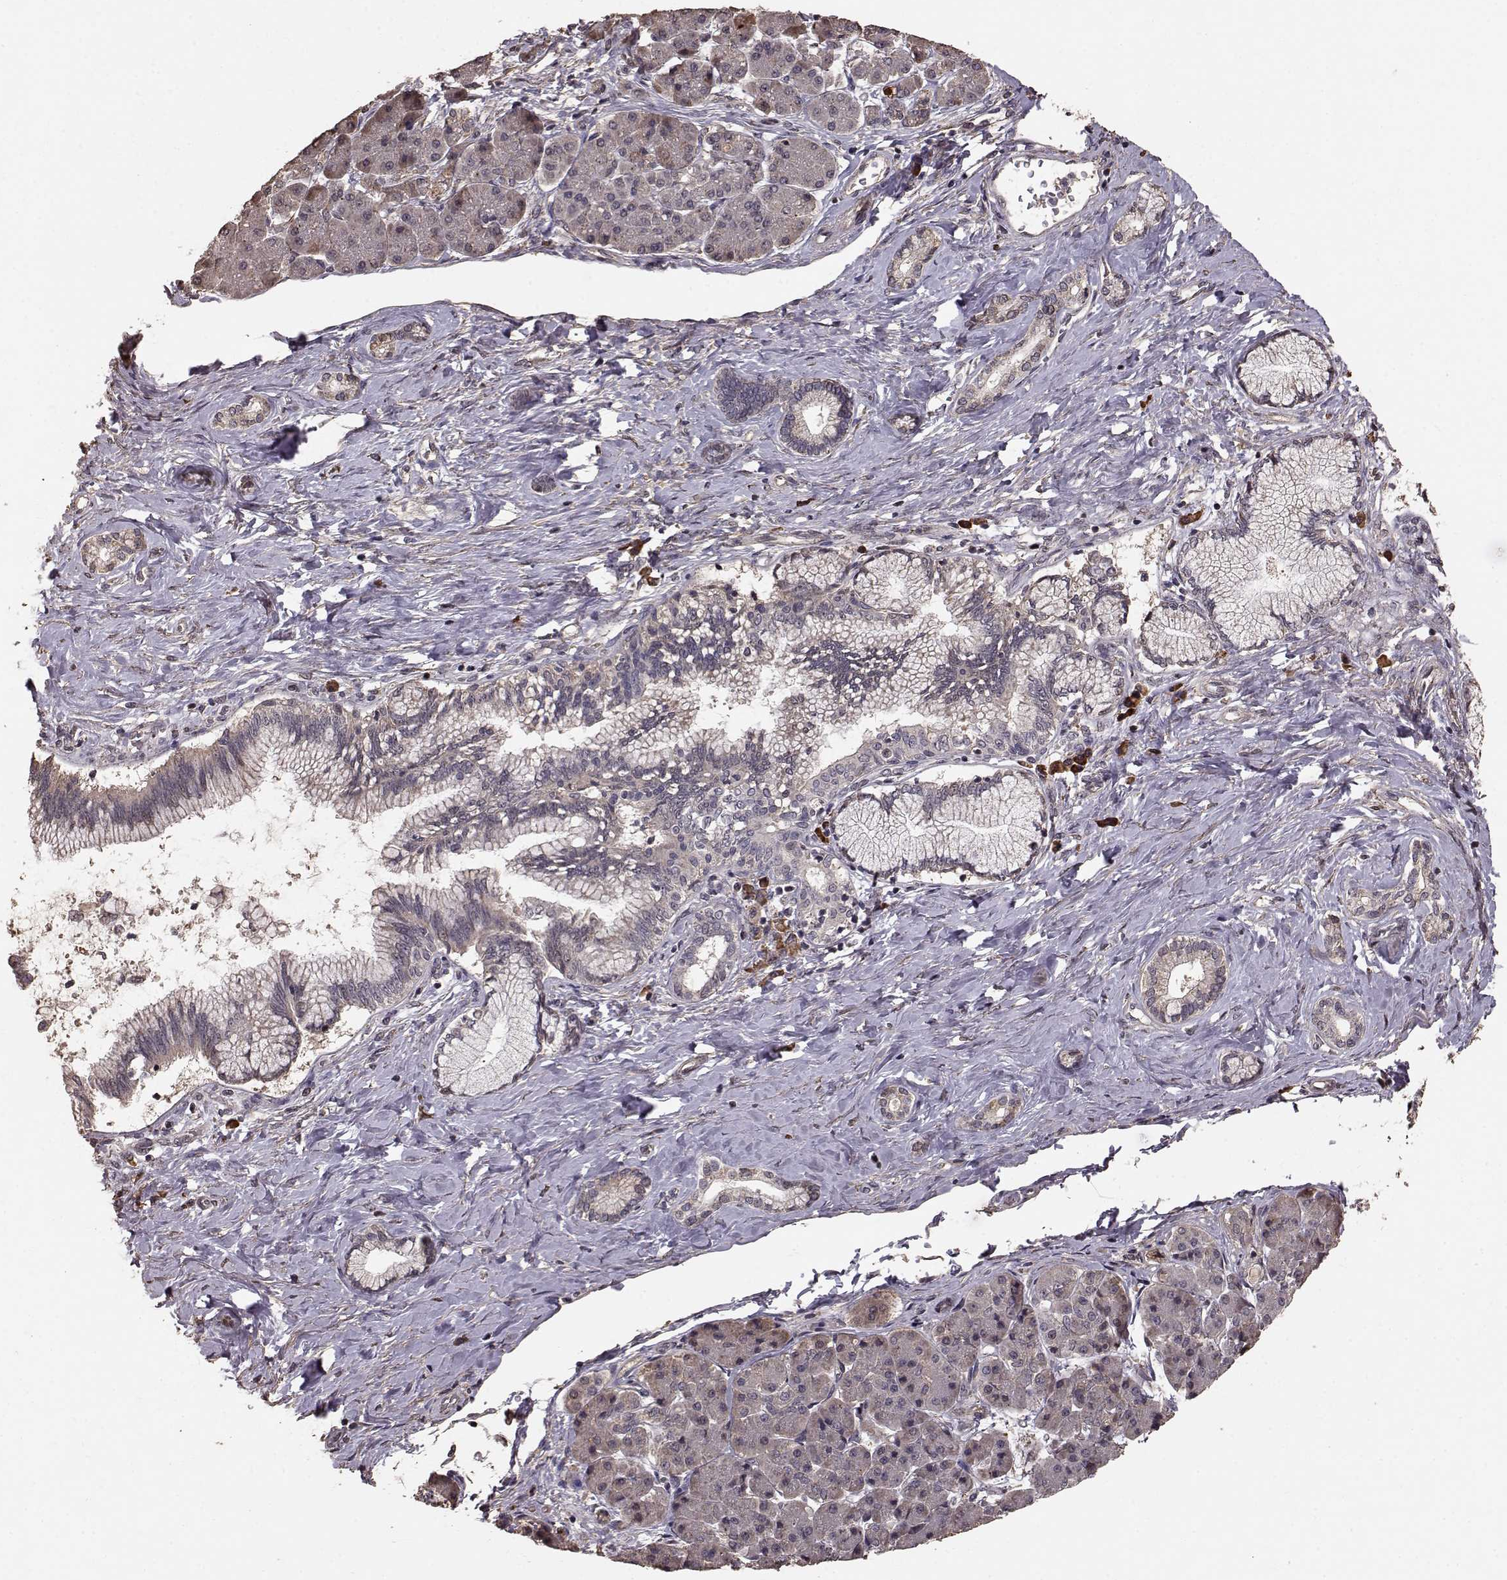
{"staining": {"intensity": "moderate", "quantity": "25%-75%", "location": "cytoplasmic/membranous"}, "tissue": "pancreatic cancer", "cell_type": "Tumor cells", "image_type": "cancer", "snomed": [{"axis": "morphology", "description": "Adenocarcinoma, NOS"}, {"axis": "topography", "description": "Pancreas"}], "caption": "Protein expression by IHC reveals moderate cytoplasmic/membranous staining in approximately 25%-75% of tumor cells in pancreatic cancer (adenocarcinoma). (DAB (3,3'-diaminobenzidine) IHC with brightfield microscopy, high magnification).", "gene": "USP15", "patient": {"sex": "female", "age": 73}}